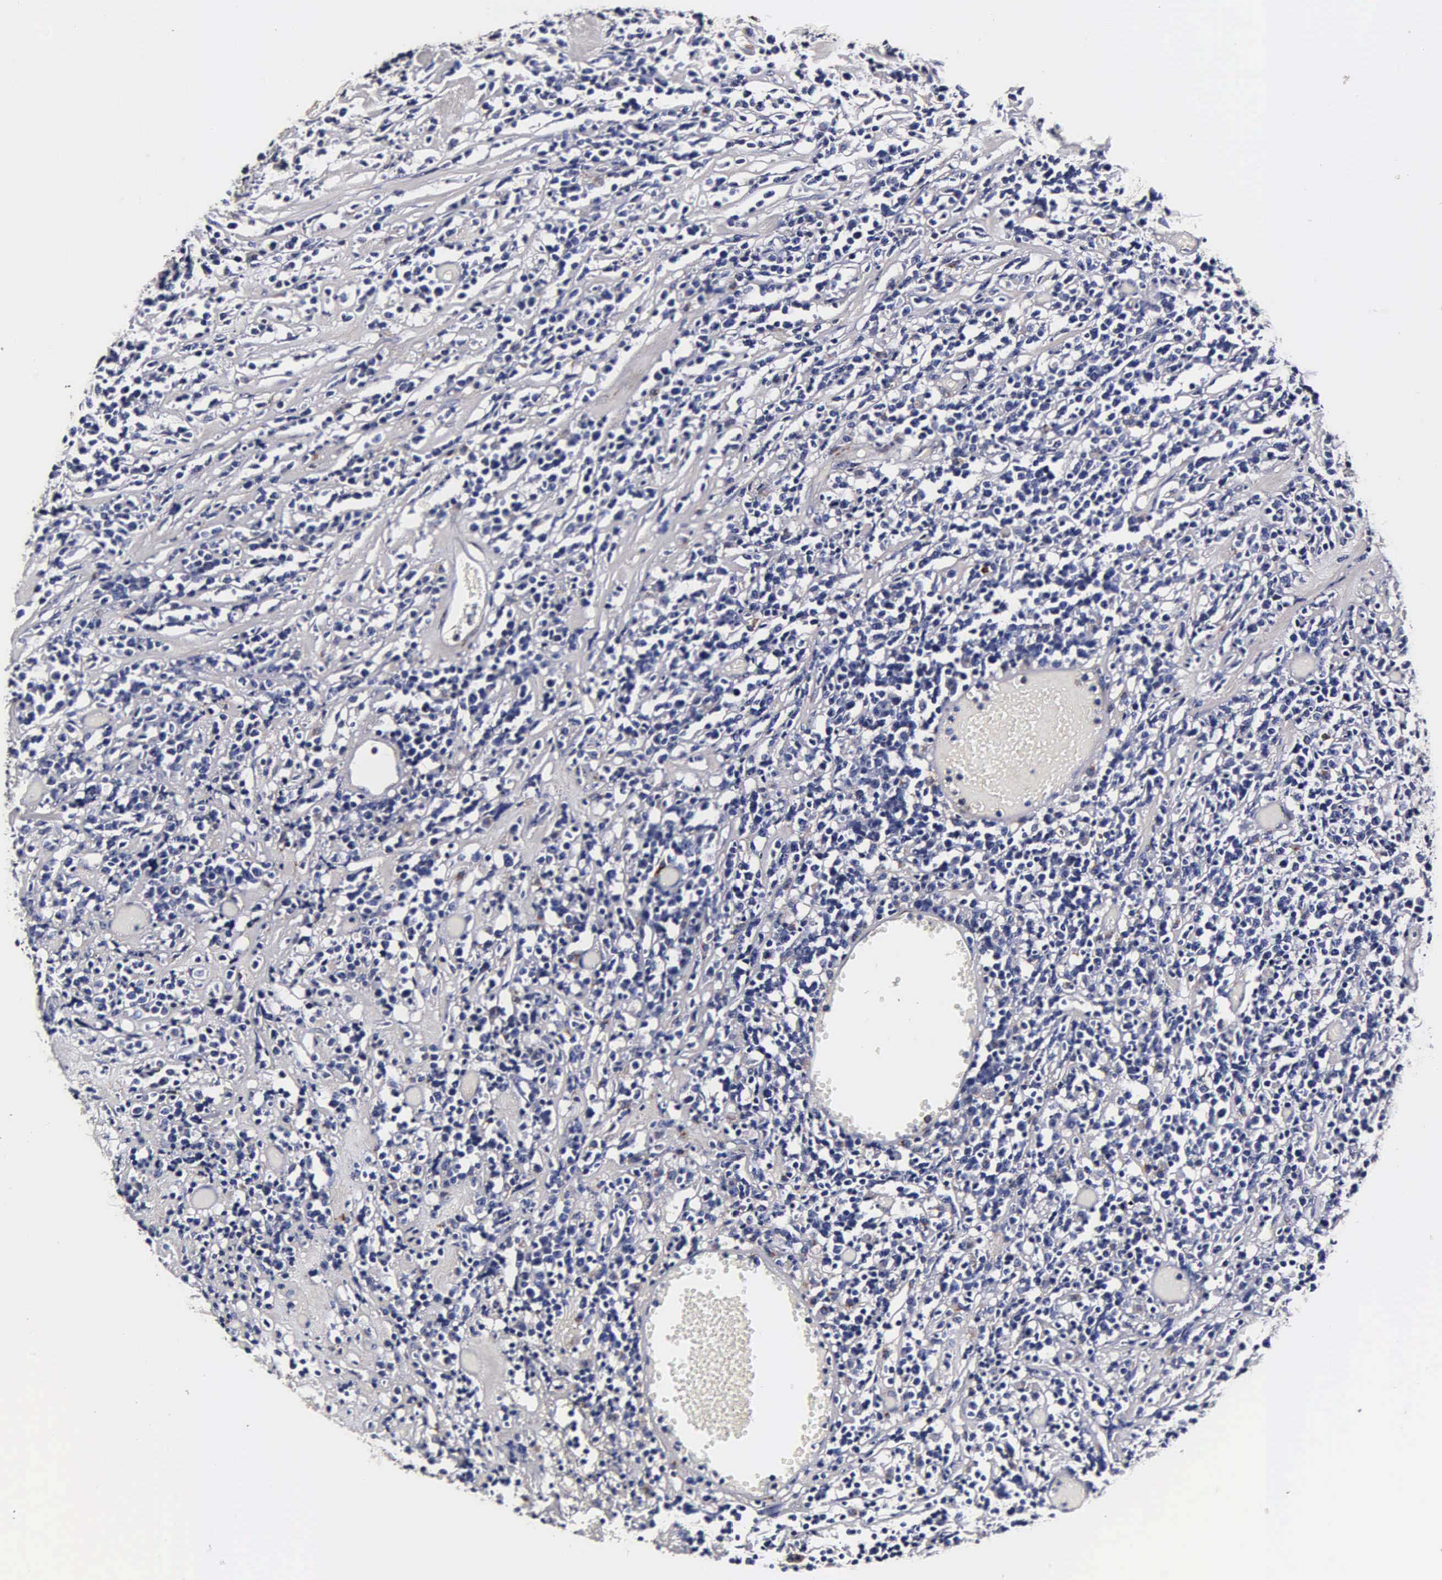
{"staining": {"intensity": "negative", "quantity": "none", "location": "none"}, "tissue": "lymphoma", "cell_type": "Tumor cells", "image_type": "cancer", "snomed": [{"axis": "morphology", "description": "Malignant lymphoma, non-Hodgkin's type, High grade"}, {"axis": "topography", "description": "Colon"}], "caption": "Micrograph shows no significant protein positivity in tumor cells of lymphoma. (Stains: DAB immunohistochemistry (IHC) with hematoxylin counter stain, Microscopy: brightfield microscopy at high magnification).", "gene": "CST3", "patient": {"sex": "male", "age": 82}}